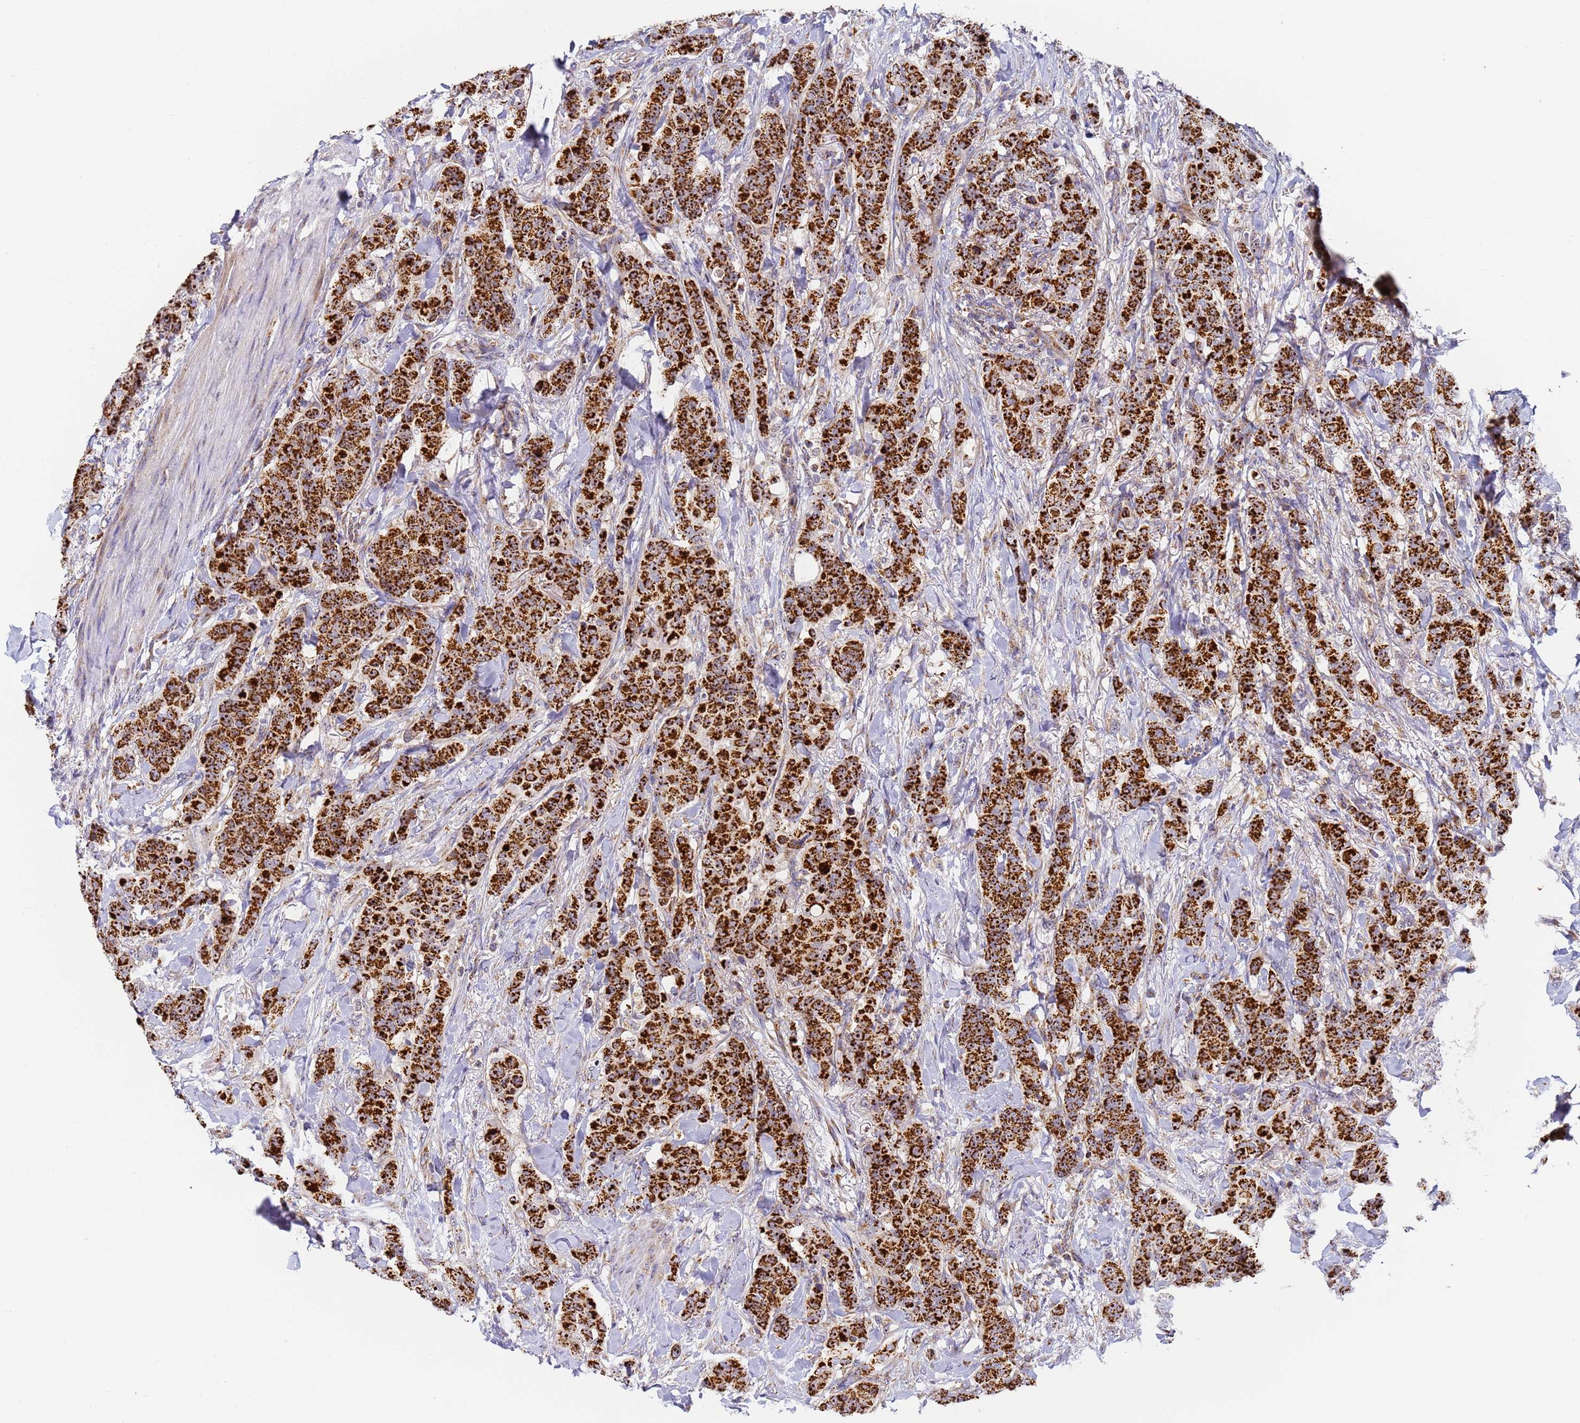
{"staining": {"intensity": "strong", "quantity": ">75%", "location": "cytoplasmic/membranous"}, "tissue": "breast cancer", "cell_type": "Tumor cells", "image_type": "cancer", "snomed": [{"axis": "morphology", "description": "Duct carcinoma"}, {"axis": "topography", "description": "Breast"}], "caption": "Immunohistochemistry image of invasive ductal carcinoma (breast) stained for a protein (brown), which shows high levels of strong cytoplasmic/membranous expression in approximately >75% of tumor cells.", "gene": "FRG2C", "patient": {"sex": "female", "age": 40}}